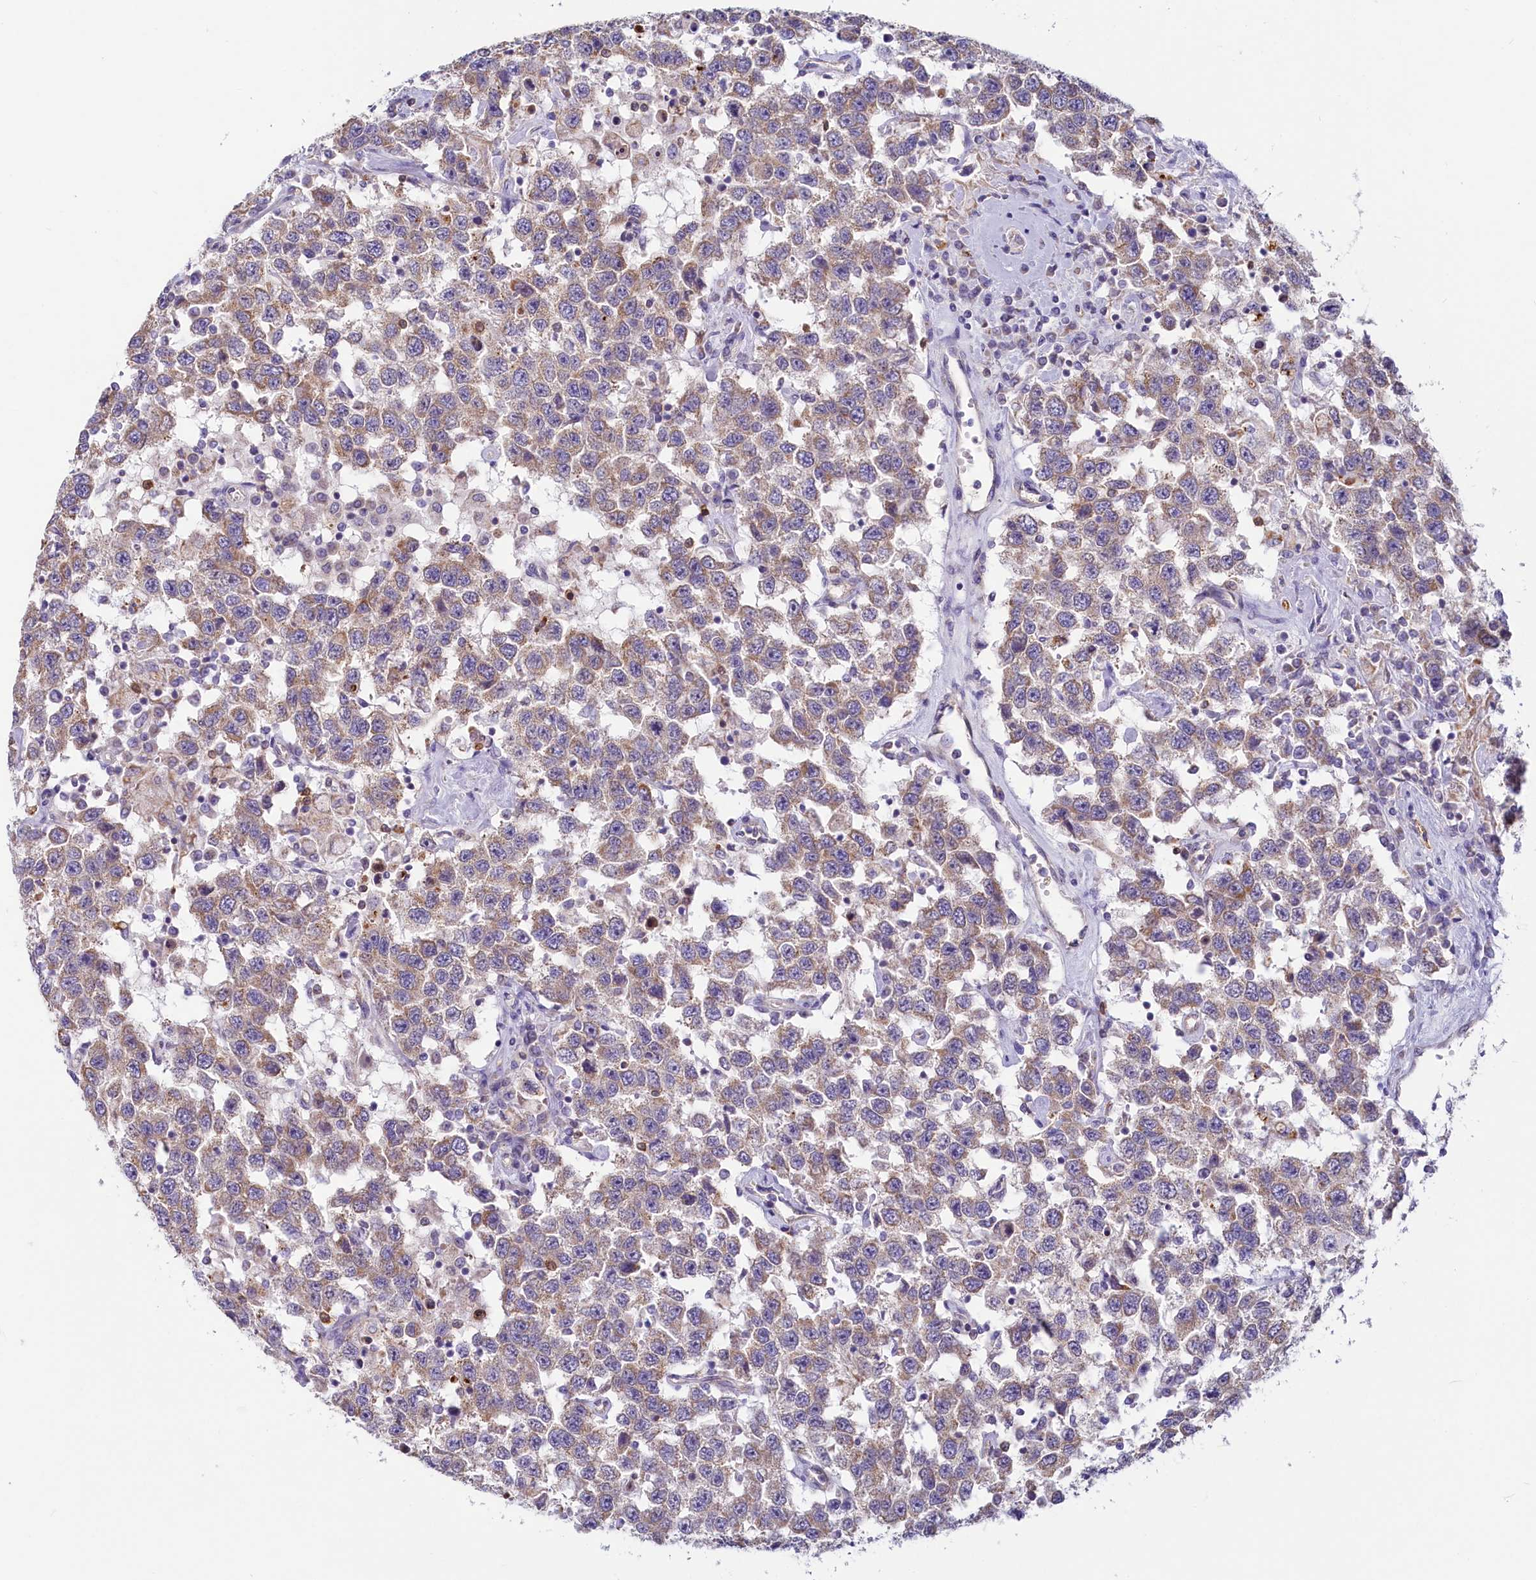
{"staining": {"intensity": "moderate", "quantity": "<25%", "location": "cytoplasmic/membranous"}, "tissue": "testis cancer", "cell_type": "Tumor cells", "image_type": "cancer", "snomed": [{"axis": "morphology", "description": "Seminoma, NOS"}, {"axis": "topography", "description": "Testis"}], "caption": "High-magnification brightfield microscopy of testis seminoma stained with DAB (brown) and counterstained with hematoxylin (blue). tumor cells exhibit moderate cytoplasmic/membranous positivity is appreciated in approximately<25% of cells.", "gene": "LMOD3", "patient": {"sex": "male", "age": 41}}